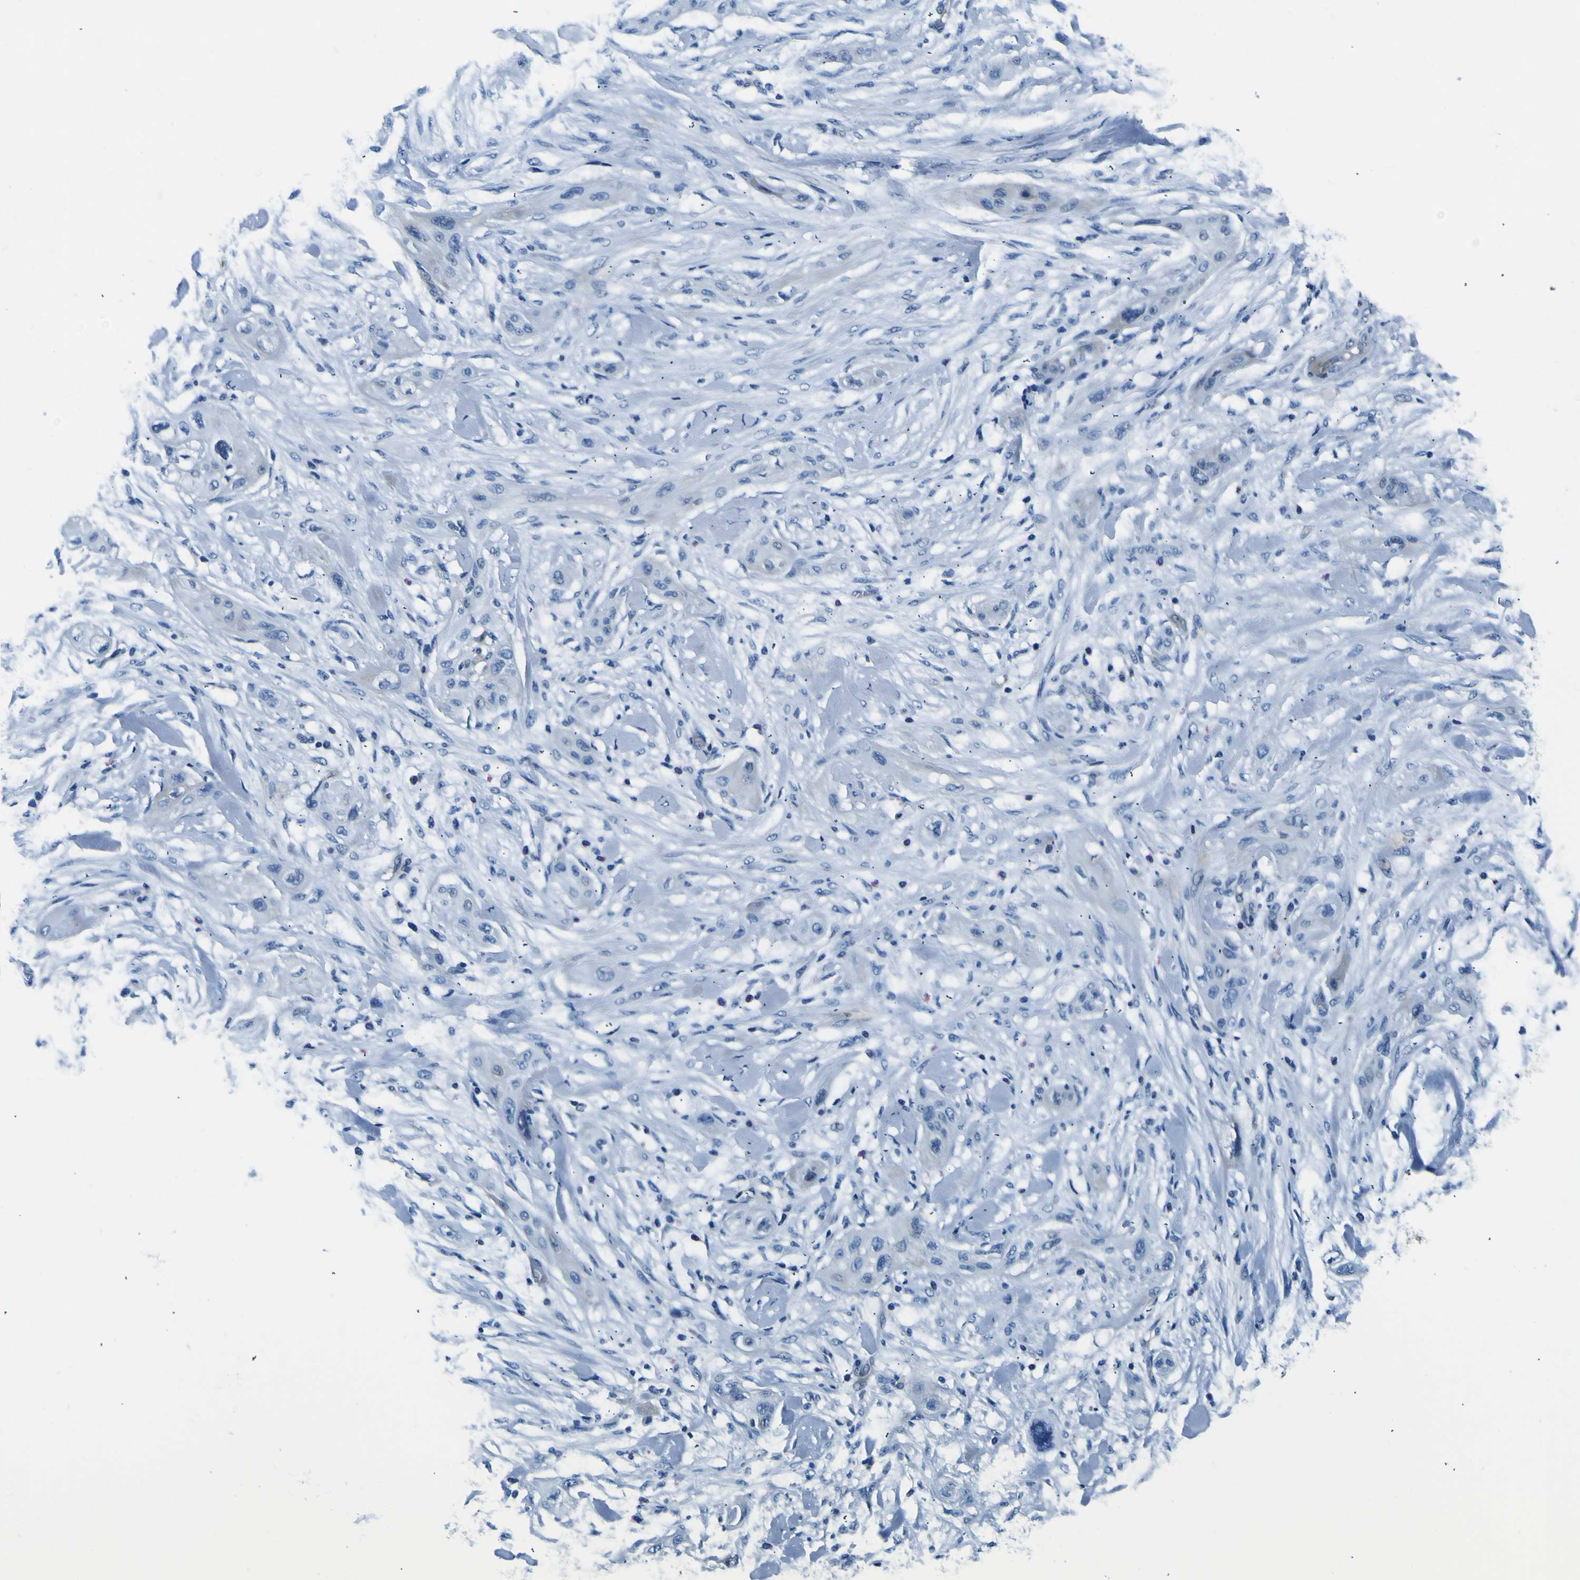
{"staining": {"intensity": "negative", "quantity": "none", "location": "none"}, "tissue": "lung cancer", "cell_type": "Tumor cells", "image_type": "cancer", "snomed": [{"axis": "morphology", "description": "Squamous cell carcinoma, NOS"}, {"axis": "topography", "description": "Lung"}], "caption": "The micrograph demonstrates no significant expression in tumor cells of lung cancer (squamous cell carcinoma).", "gene": "ADGRA2", "patient": {"sex": "female", "age": 47}}